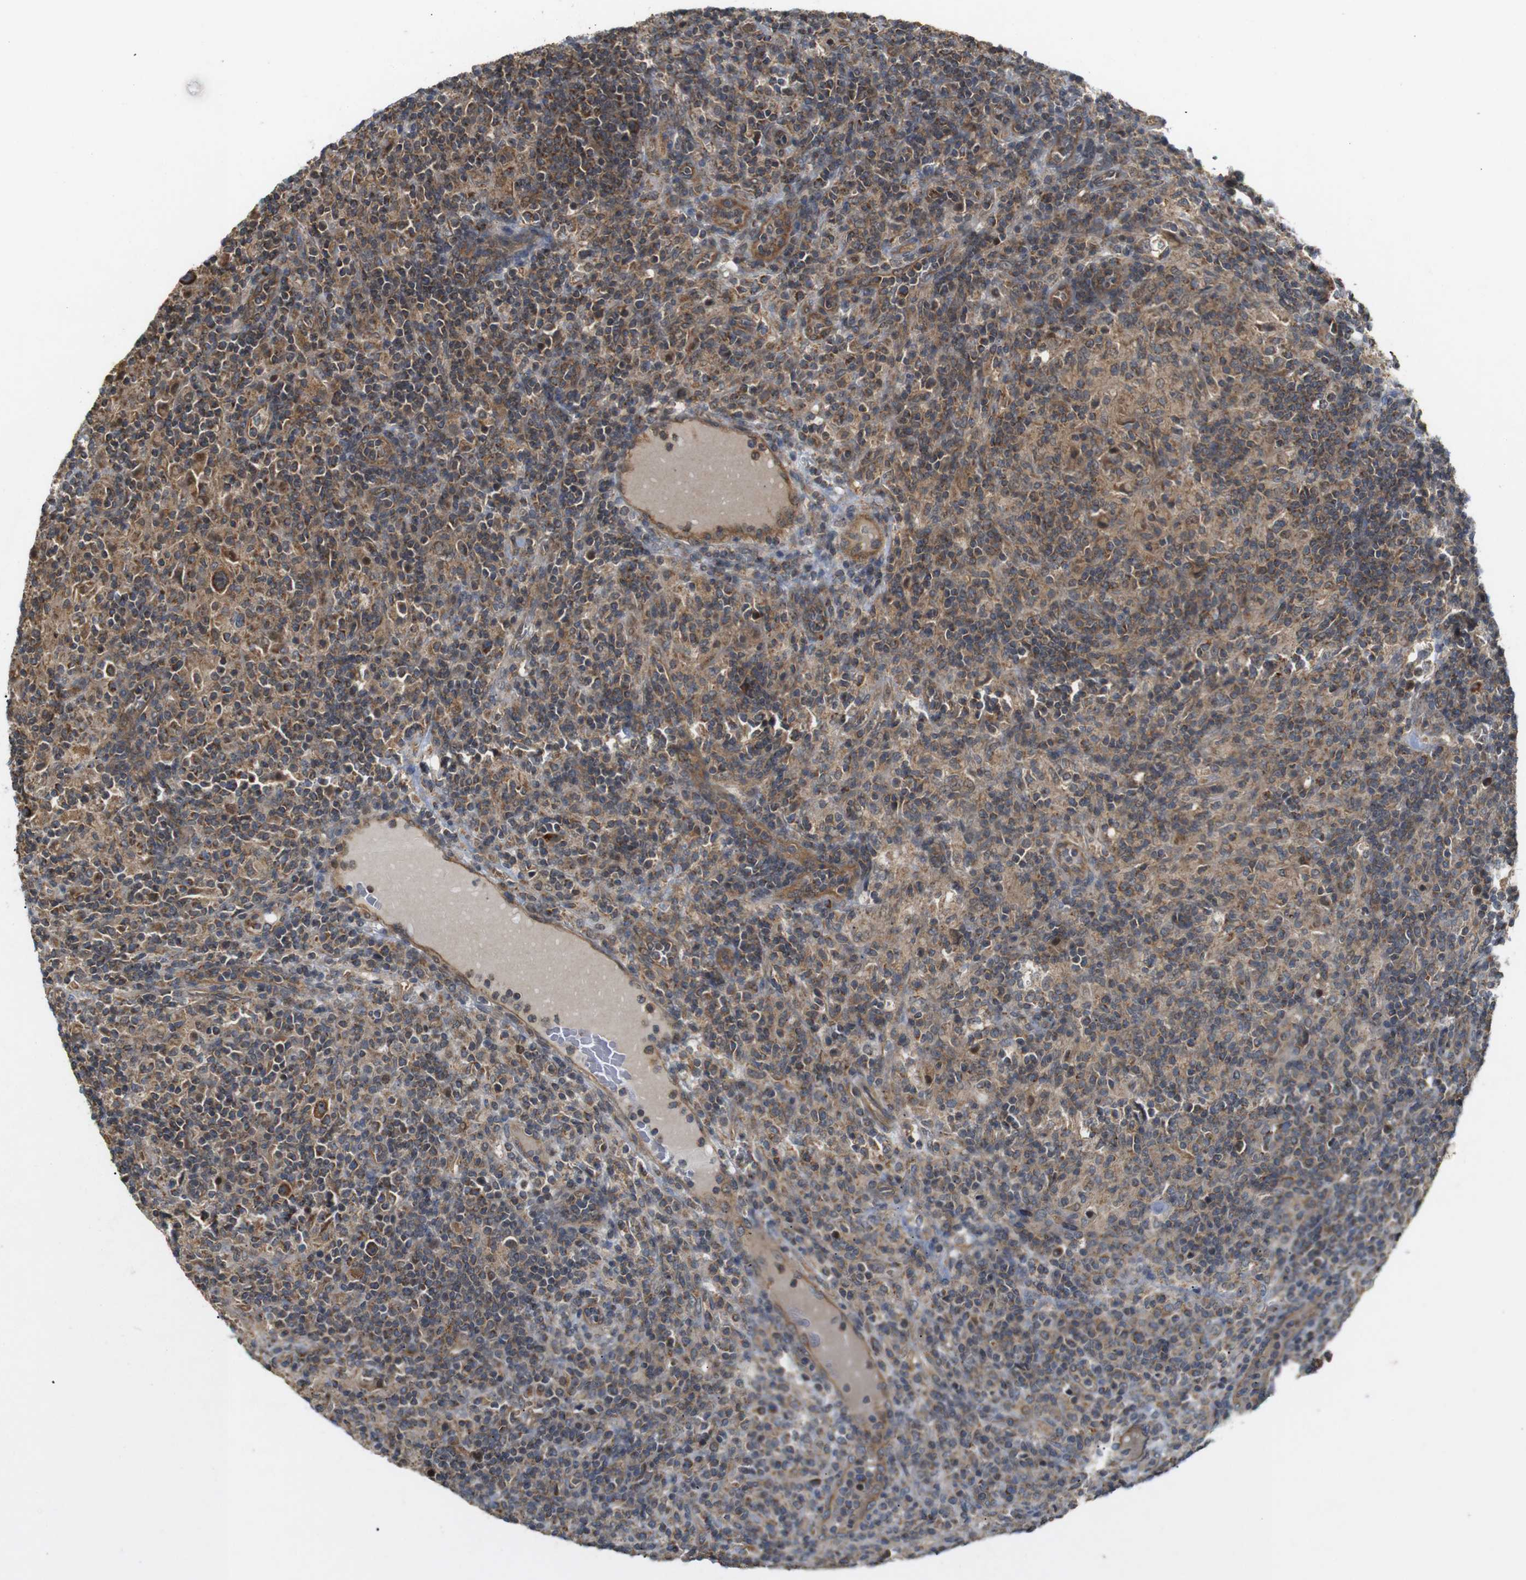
{"staining": {"intensity": "strong", "quantity": ">75%", "location": "cytoplasmic/membranous"}, "tissue": "lymphoma", "cell_type": "Tumor cells", "image_type": "cancer", "snomed": [{"axis": "morphology", "description": "Hodgkin's disease, NOS"}, {"axis": "topography", "description": "Lymph node"}], "caption": "This is an image of immunohistochemistry staining of lymphoma, which shows strong expression in the cytoplasmic/membranous of tumor cells.", "gene": "KSR1", "patient": {"sex": "male", "age": 70}}